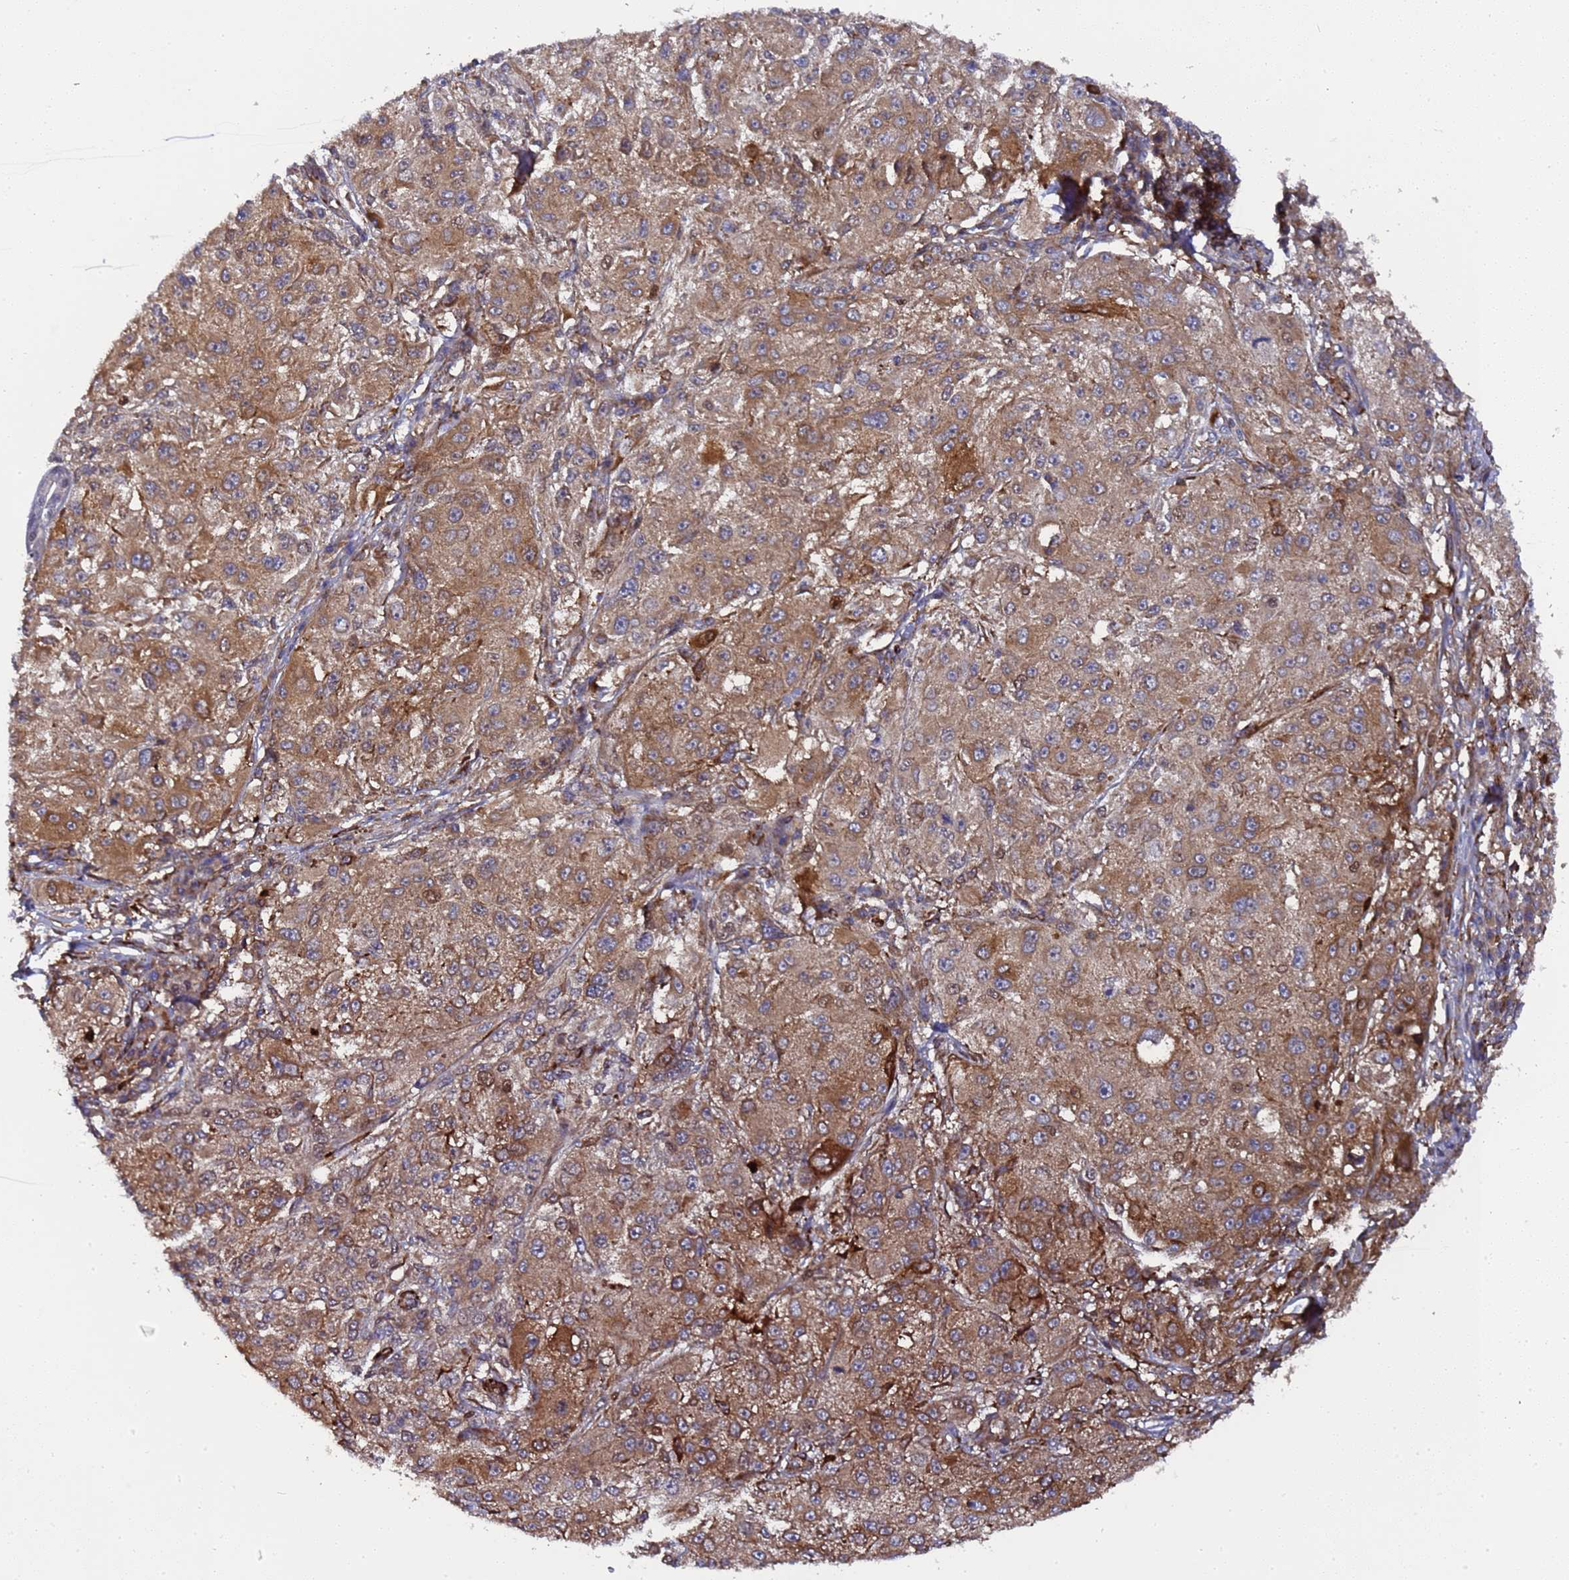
{"staining": {"intensity": "moderate", "quantity": ">75%", "location": "cytoplasmic/membranous"}, "tissue": "melanoma", "cell_type": "Tumor cells", "image_type": "cancer", "snomed": [{"axis": "morphology", "description": "Necrosis, NOS"}, {"axis": "morphology", "description": "Malignant melanoma, NOS"}, {"axis": "topography", "description": "Skin"}], "caption": "Melanoma stained for a protein (brown) reveals moderate cytoplasmic/membranous positive expression in approximately >75% of tumor cells.", "gene": "MOCS1", "patient": {"sex": "female", "age": 87}}